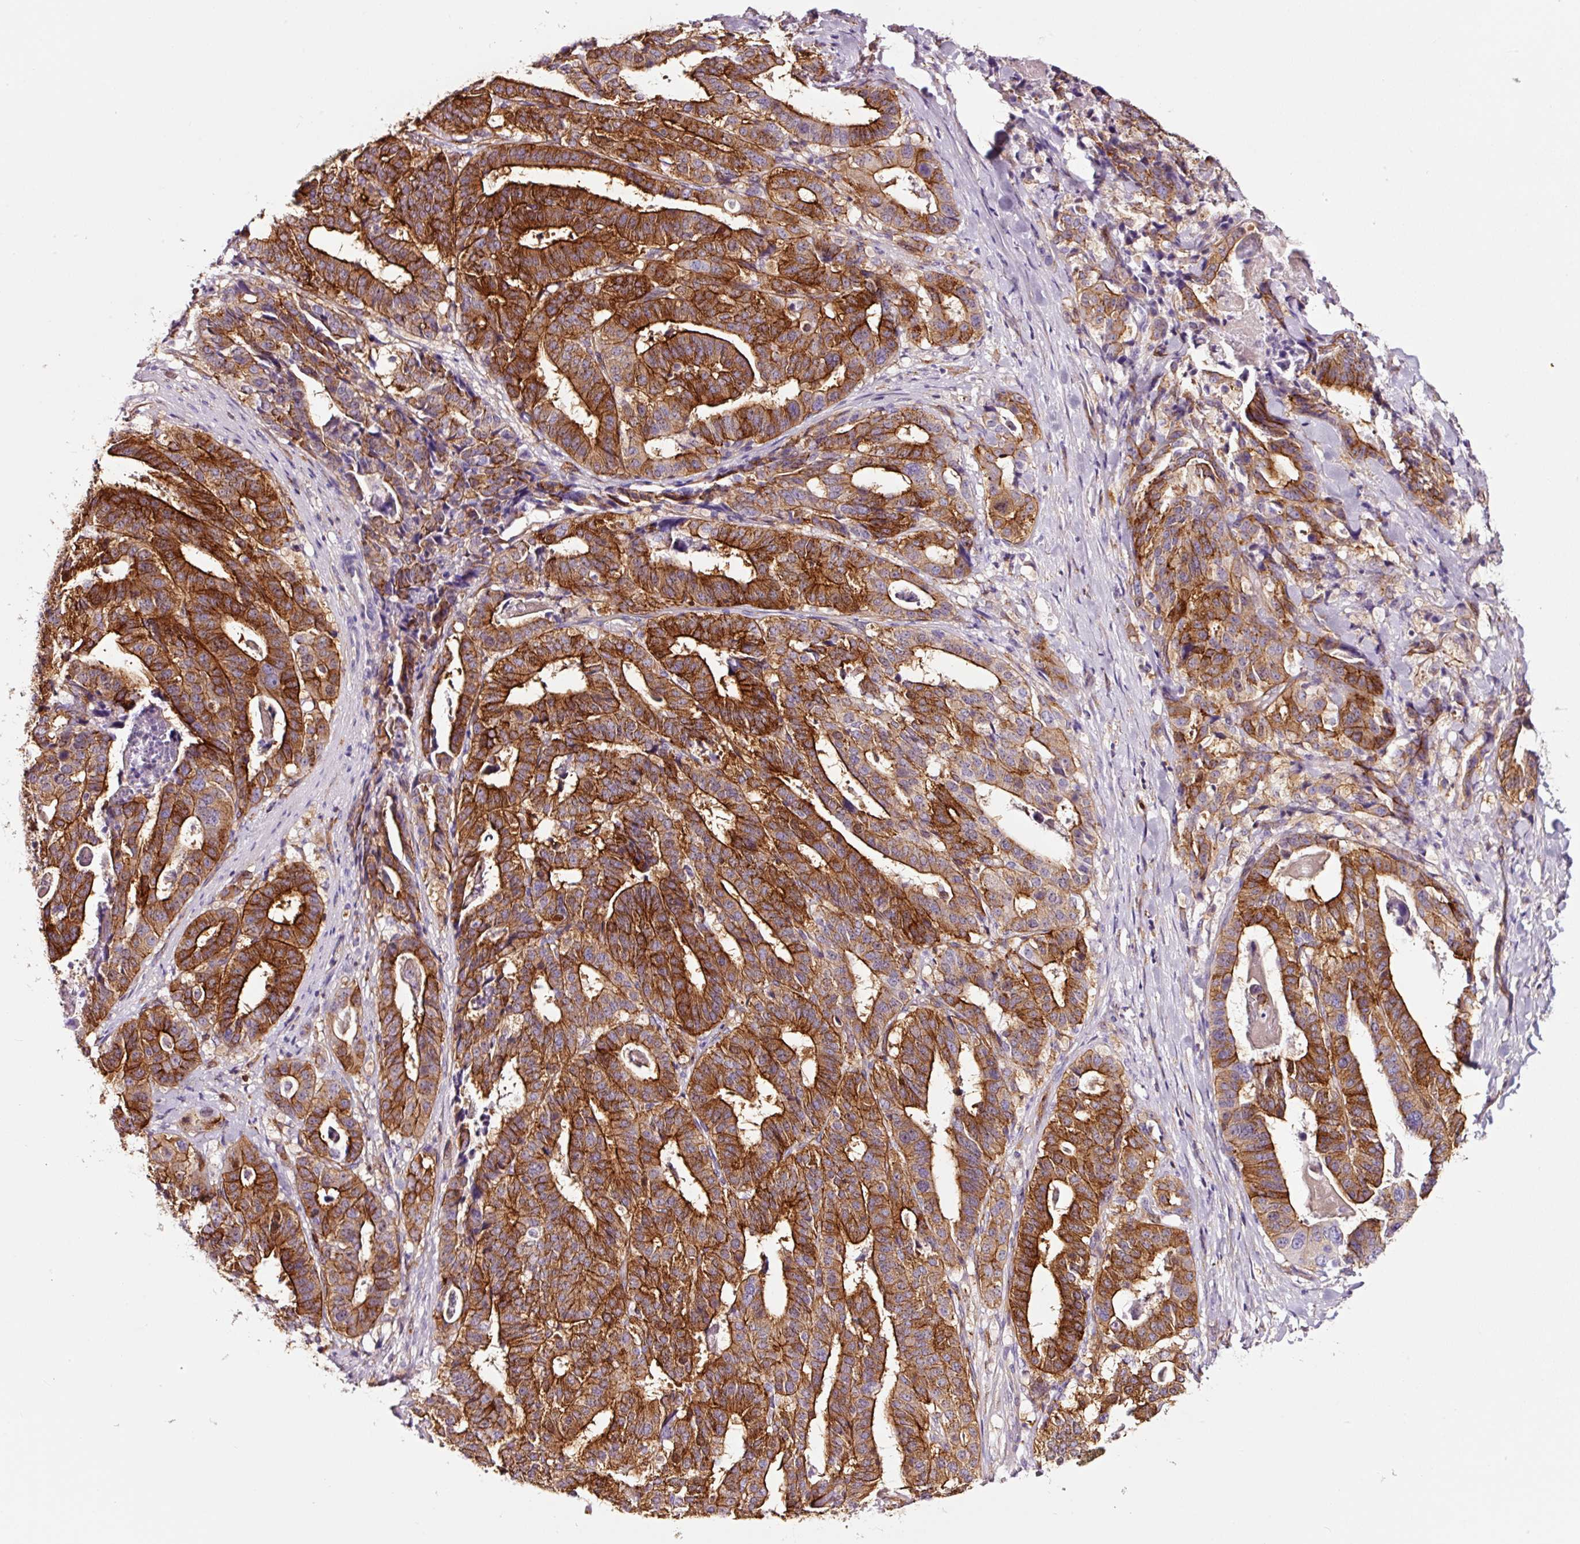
{"staining": {"intensity": "strong", "quantity": ">75%", "location": "cytoplasmic/membranous"}, "tissue": "stomach cancer", "cell_type": "Tumor cells", "image_type": "cancer", "snomed": [{"axis": "morphology", "description": "Adenocarcinoma, NOS"}, {"axis": "topography", "description": "Stomach"}], "caption": "This photomicrograph exhibits stomach cancer (adenocarcinoma) stained with IHC to label a protein in brown. The cytoplasmic/membranous of tumor cells show strong positivity for the protein. Nuclei are counter-stained blue.", "gene": "ADD3", "patient": {"sex": "male", "age": 48}}